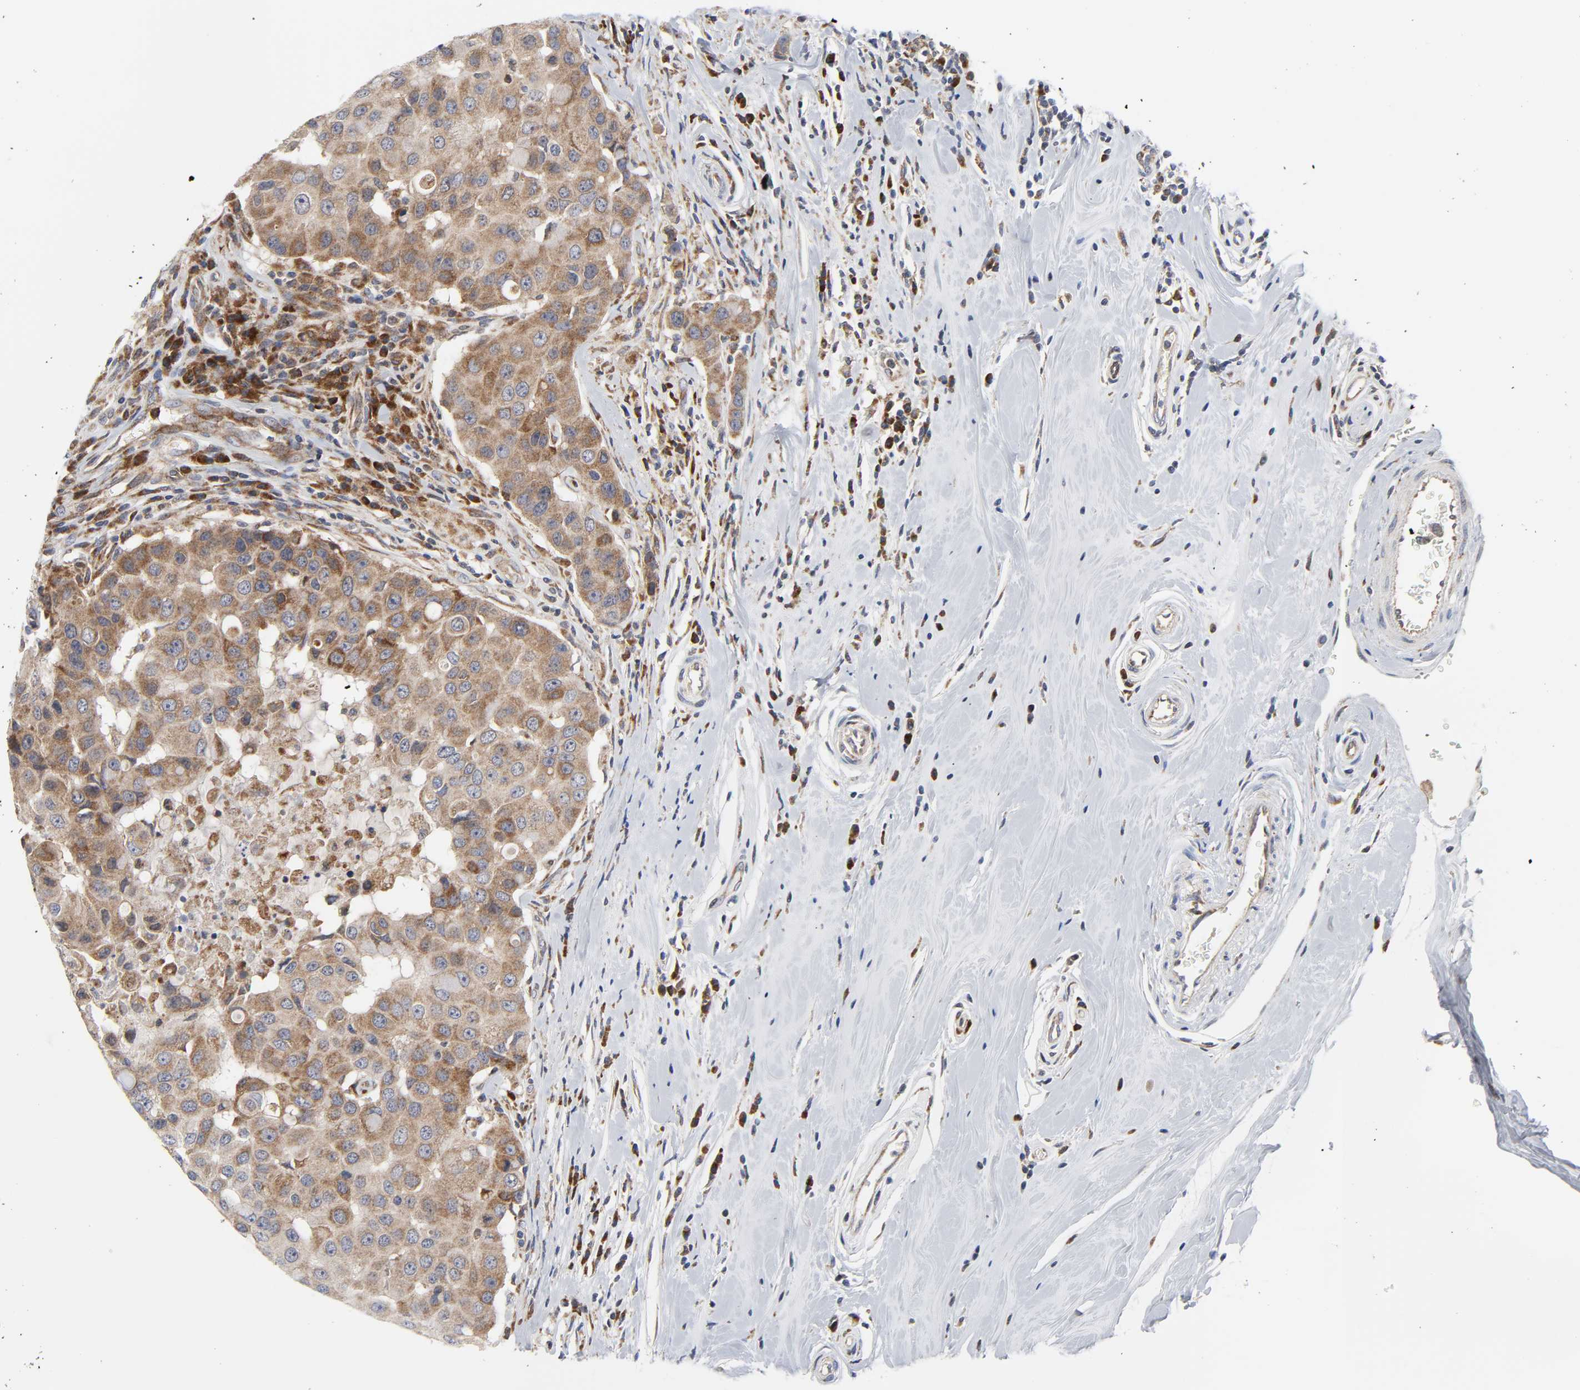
{"staining": {"intensity": "moderate", "quantity": ">75%", "location": "cytoplasmic/membranous"}, "tissue": "breast cancer", "cell_type": "Tumor cells", "image_type": "cancer", "snomed": [{"axis": "morphology", "description": "Duct carcinoma"}, {"axis": "topography", "description": "Breast"}], "caption": "Immunohistochemistry (DAB (3,3'-diaminobenzidine)) staining of human breast cancer reveals moderate cytoplasmic/membranous protein expression in about >75% of tumor cells.", "gene": "BAX", "patient": {"sex": "female", "age": 27}}